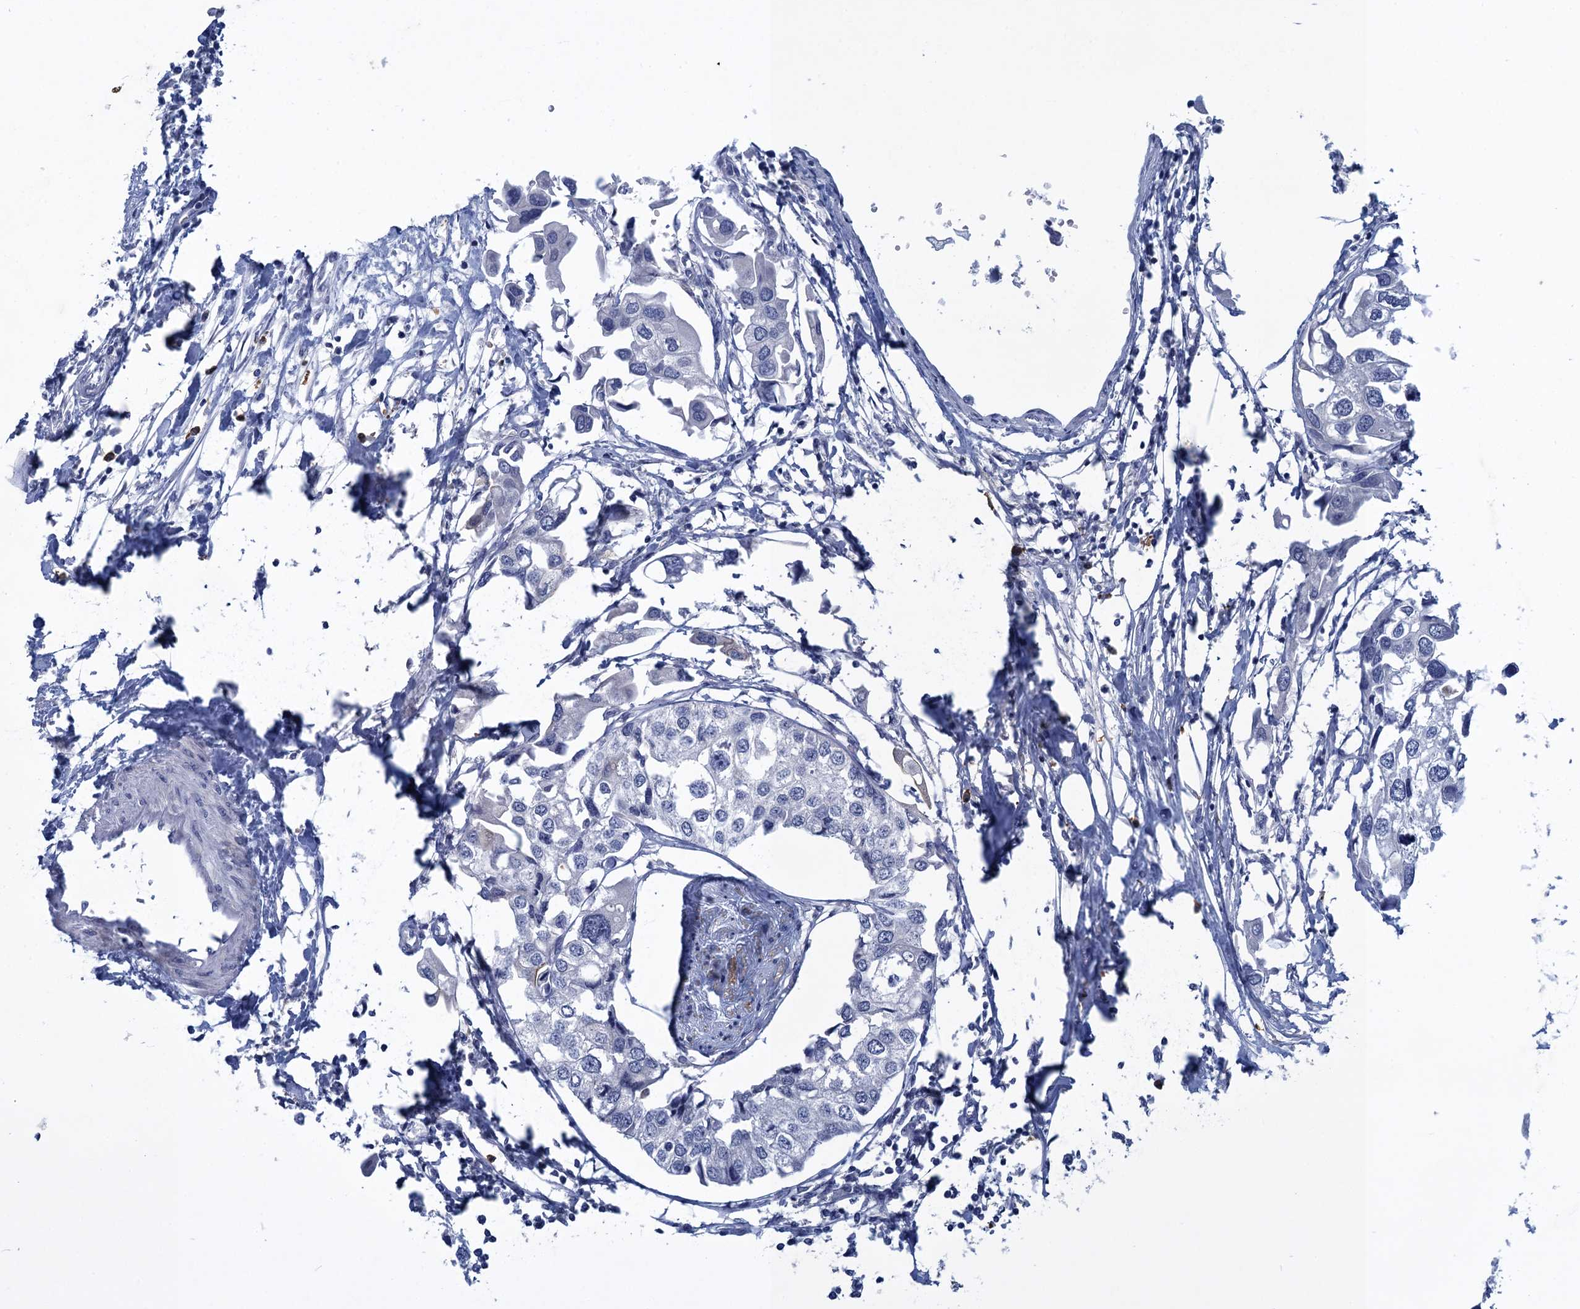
{"staining": {"intensity": "negative", "quantity": "none", "location": "none"}, "tissue": "urothelial cancer", "cell_type": "Tumor cells", "image_type": "cancer", "snomed": [{"axis": "morphology", "description": "Urothelial carcinoma, High grade"}, {"axis": "topography", "description": "Urinary bladder"}], "caption": "Tumor cells show no significant positivity in urothelial cancer.", "gene": "SCEL", "patient": {"sex": "male", "age": 64}}